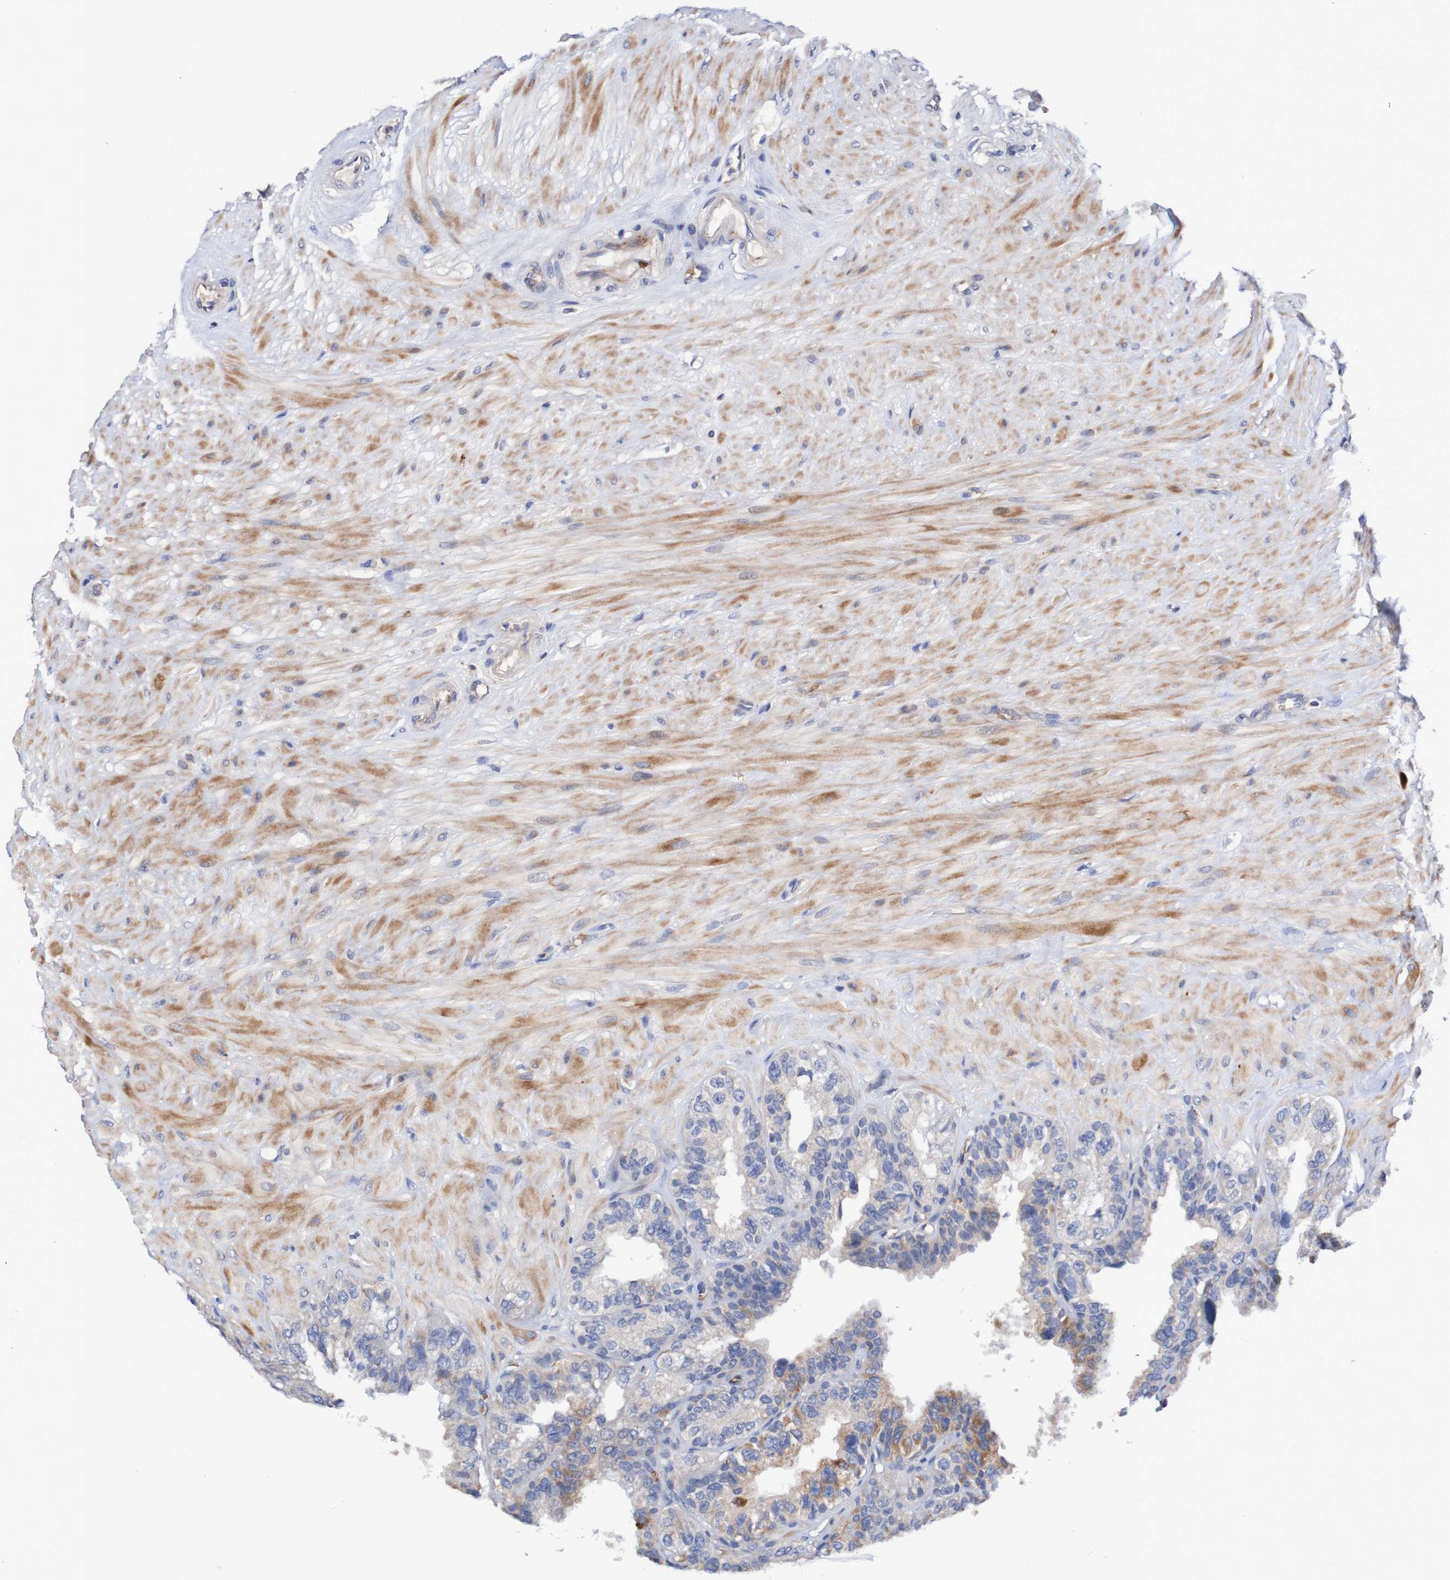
{"staining": {"intensity": "moderate", "quantity": "<25%", "location": "cytoplasmic/membranous"}, "tissue": "seminal vesicle", "cell_type": "Glandular cells", "image_type": "normal", "snomed": [{"axis": "morphology", "description": "Normal tissue, NOS"}, {"axis": "topography", "description": "Seminal veicle"}], "caption": "Human seminal vesicle stained for a protein (brown) shows moderate cytoplasmic/membranous positive staining in approximately <25% of glandular cells.", "gene": "WNT4", "patient": {"sex": "male", "age": 68}}